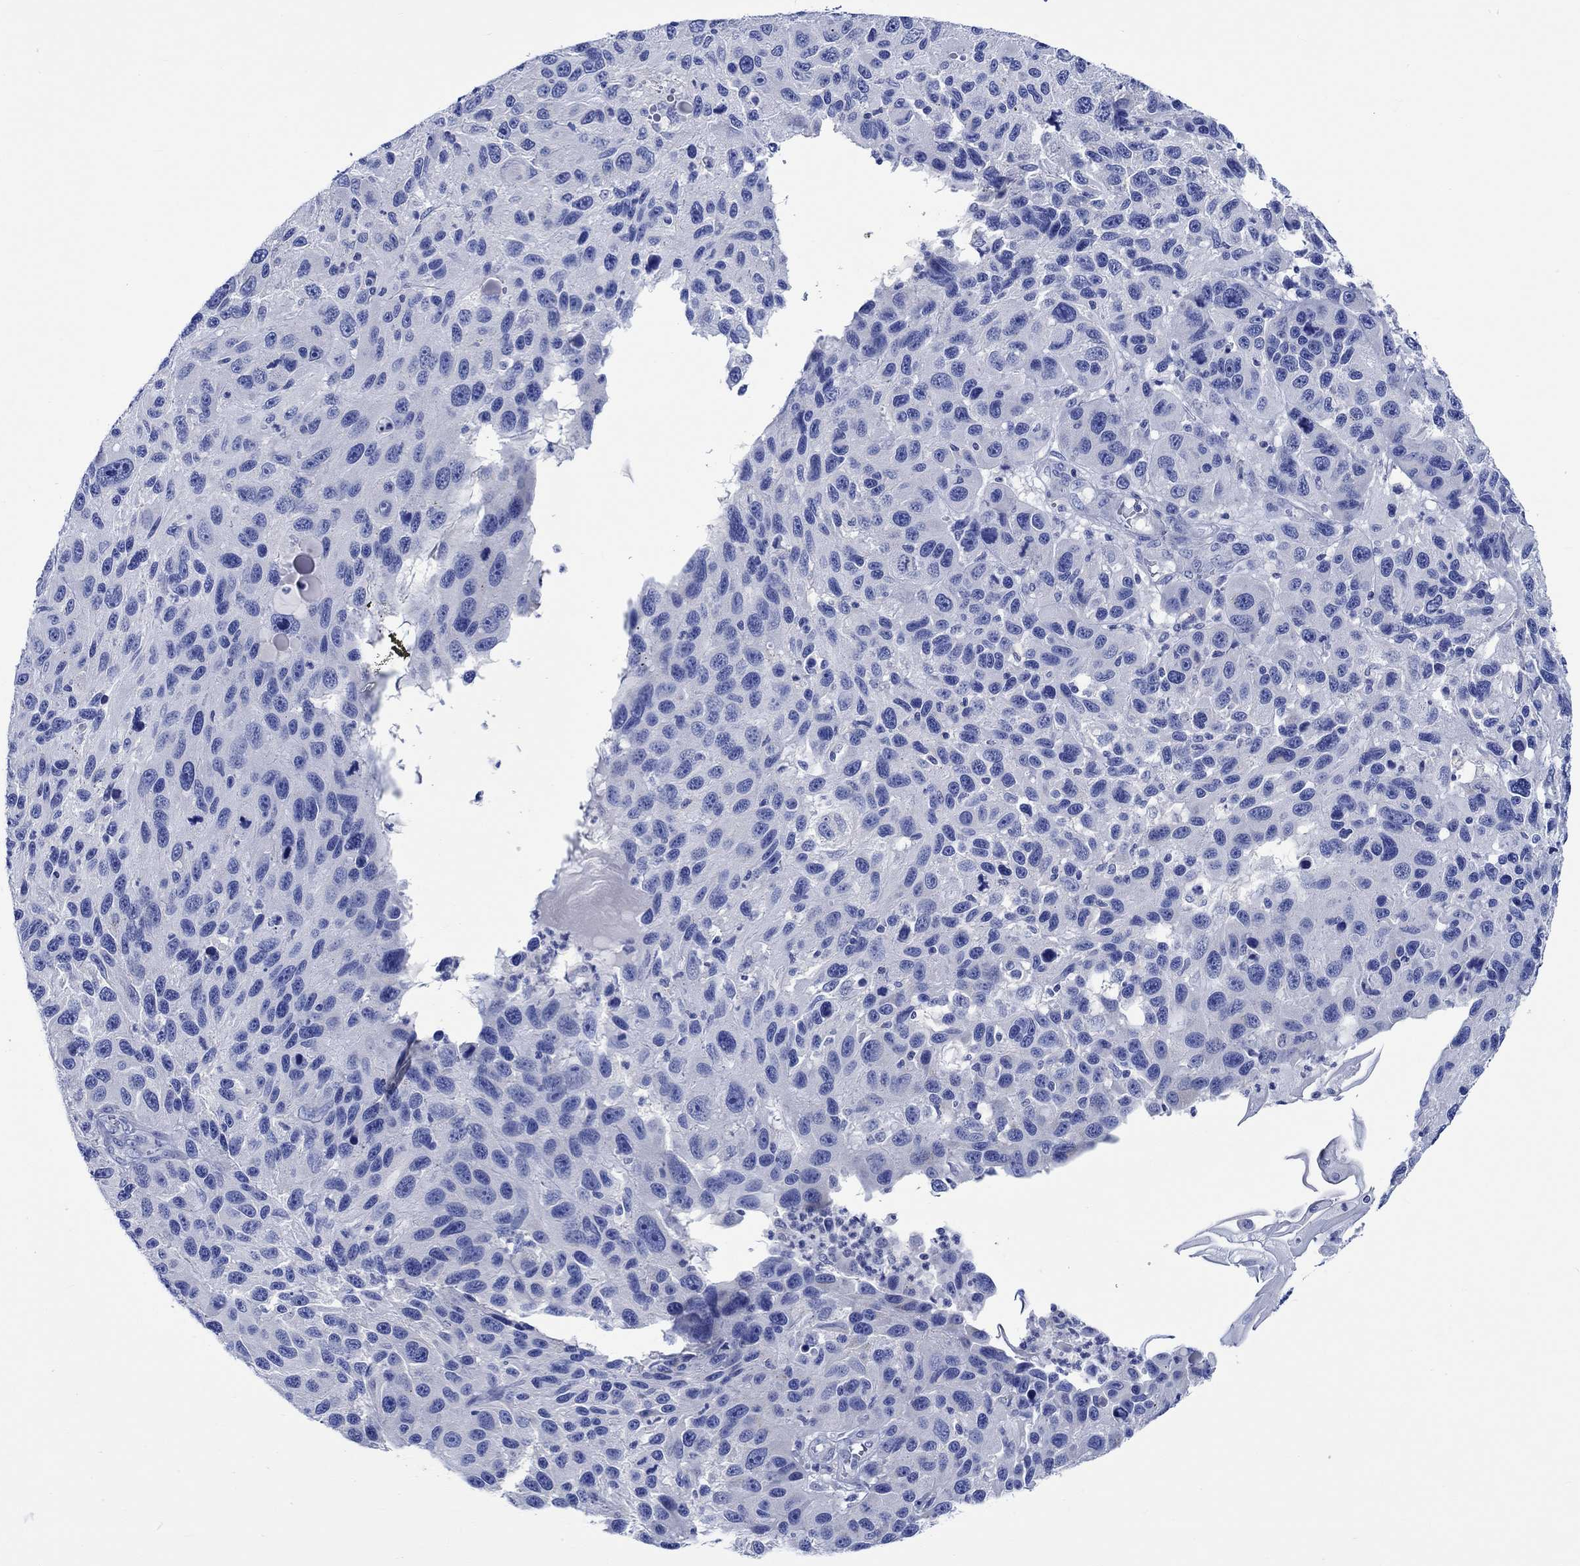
{"staining": {"intensity": "negative", "quantity": "none", "location": "none"}, "tissue": "melanoma", "cell_type": "Tumor cells", "image_type": "cancer", "snomed": [{"axis": "morphology", "description": "Malignant melanoma, NOS"}, {"axis": "topography", "description": "Skin"}], "caption": "Immunohistochemistry photomicrograph of human malignant melanoma stained for a protein (brown), which shows no expression in tumor cells.", "gene": "PTPRN2", "patient": {"sex": "male", "age": 53}}